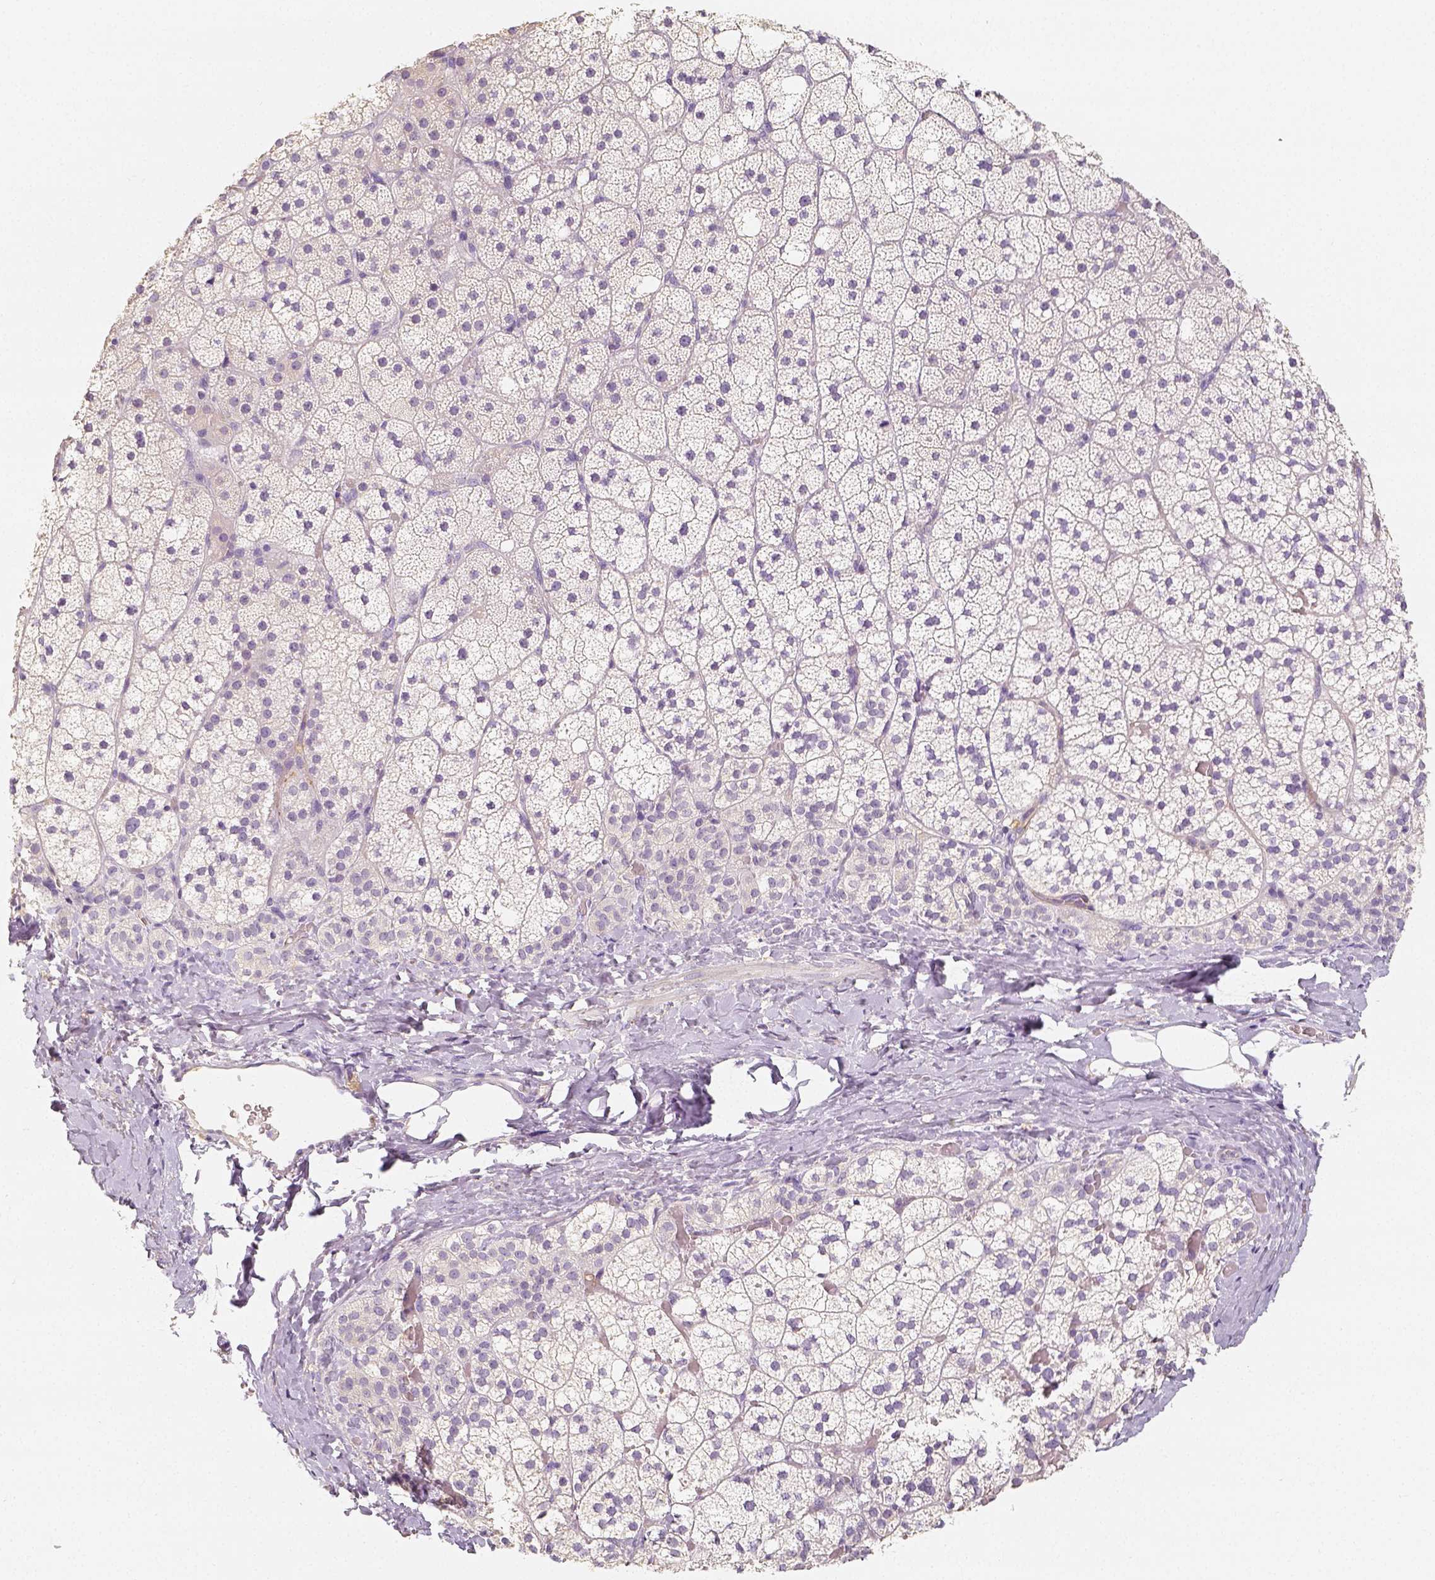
{"staining": {"intensity": "negative", "quantity": "none", "location": "none"}, "tissue": "adrenal gland", "cell_type": "Glandular cells", "image_type": "normal", "snomed": [{"axis": "morphology", "description": "Normal tissue, NOS"}, {"axis": "topography", "description": "Adrenal gland"}], "caption": "DAB immunohistochemical staining of benign adrenal gland exhibits no significant expression in glandular cells. (Immunohistochemistry, brightfield microscopy, high magnification).", "gene": "THY1", "patient": {"sex": "male", "age": 53}}